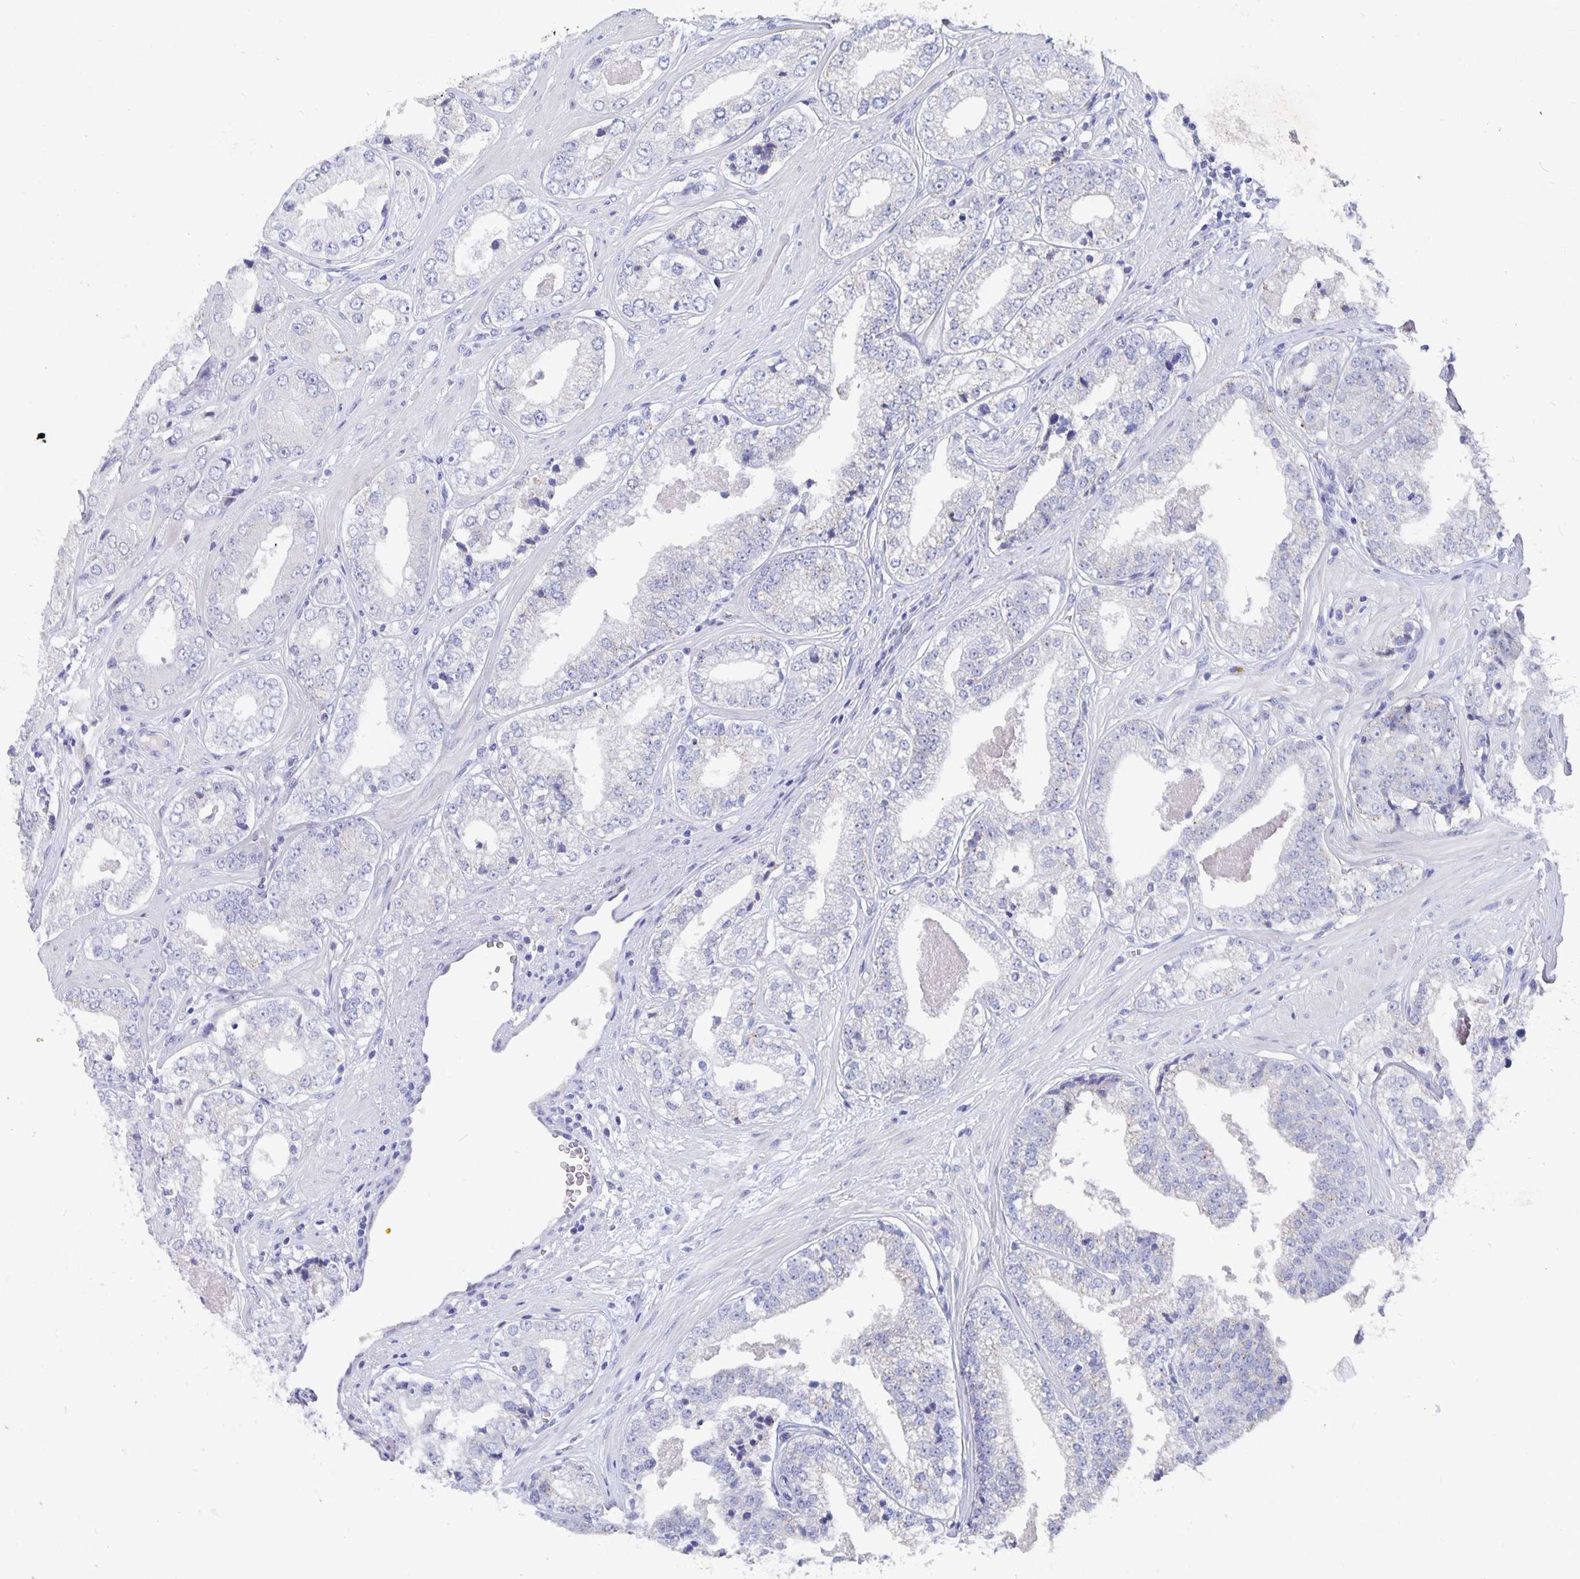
{"staining": {"intensity": "negative", "quantity": "none", "location": "none"}, "tissue": "prostate cancer", "cell_type": "Tumor cells", "image_type": "cancer", "snomed": [{"axis": "morphology", "description": "Adenocarcinoma, Low grade"}, {"axis": "topography", "description": "Prostate"}], "caption": "Tumor cells are negative for protein expression in human prostate cancer.", "gene": "SMOC1", "patient": {"sex": "male", "age": 60}}